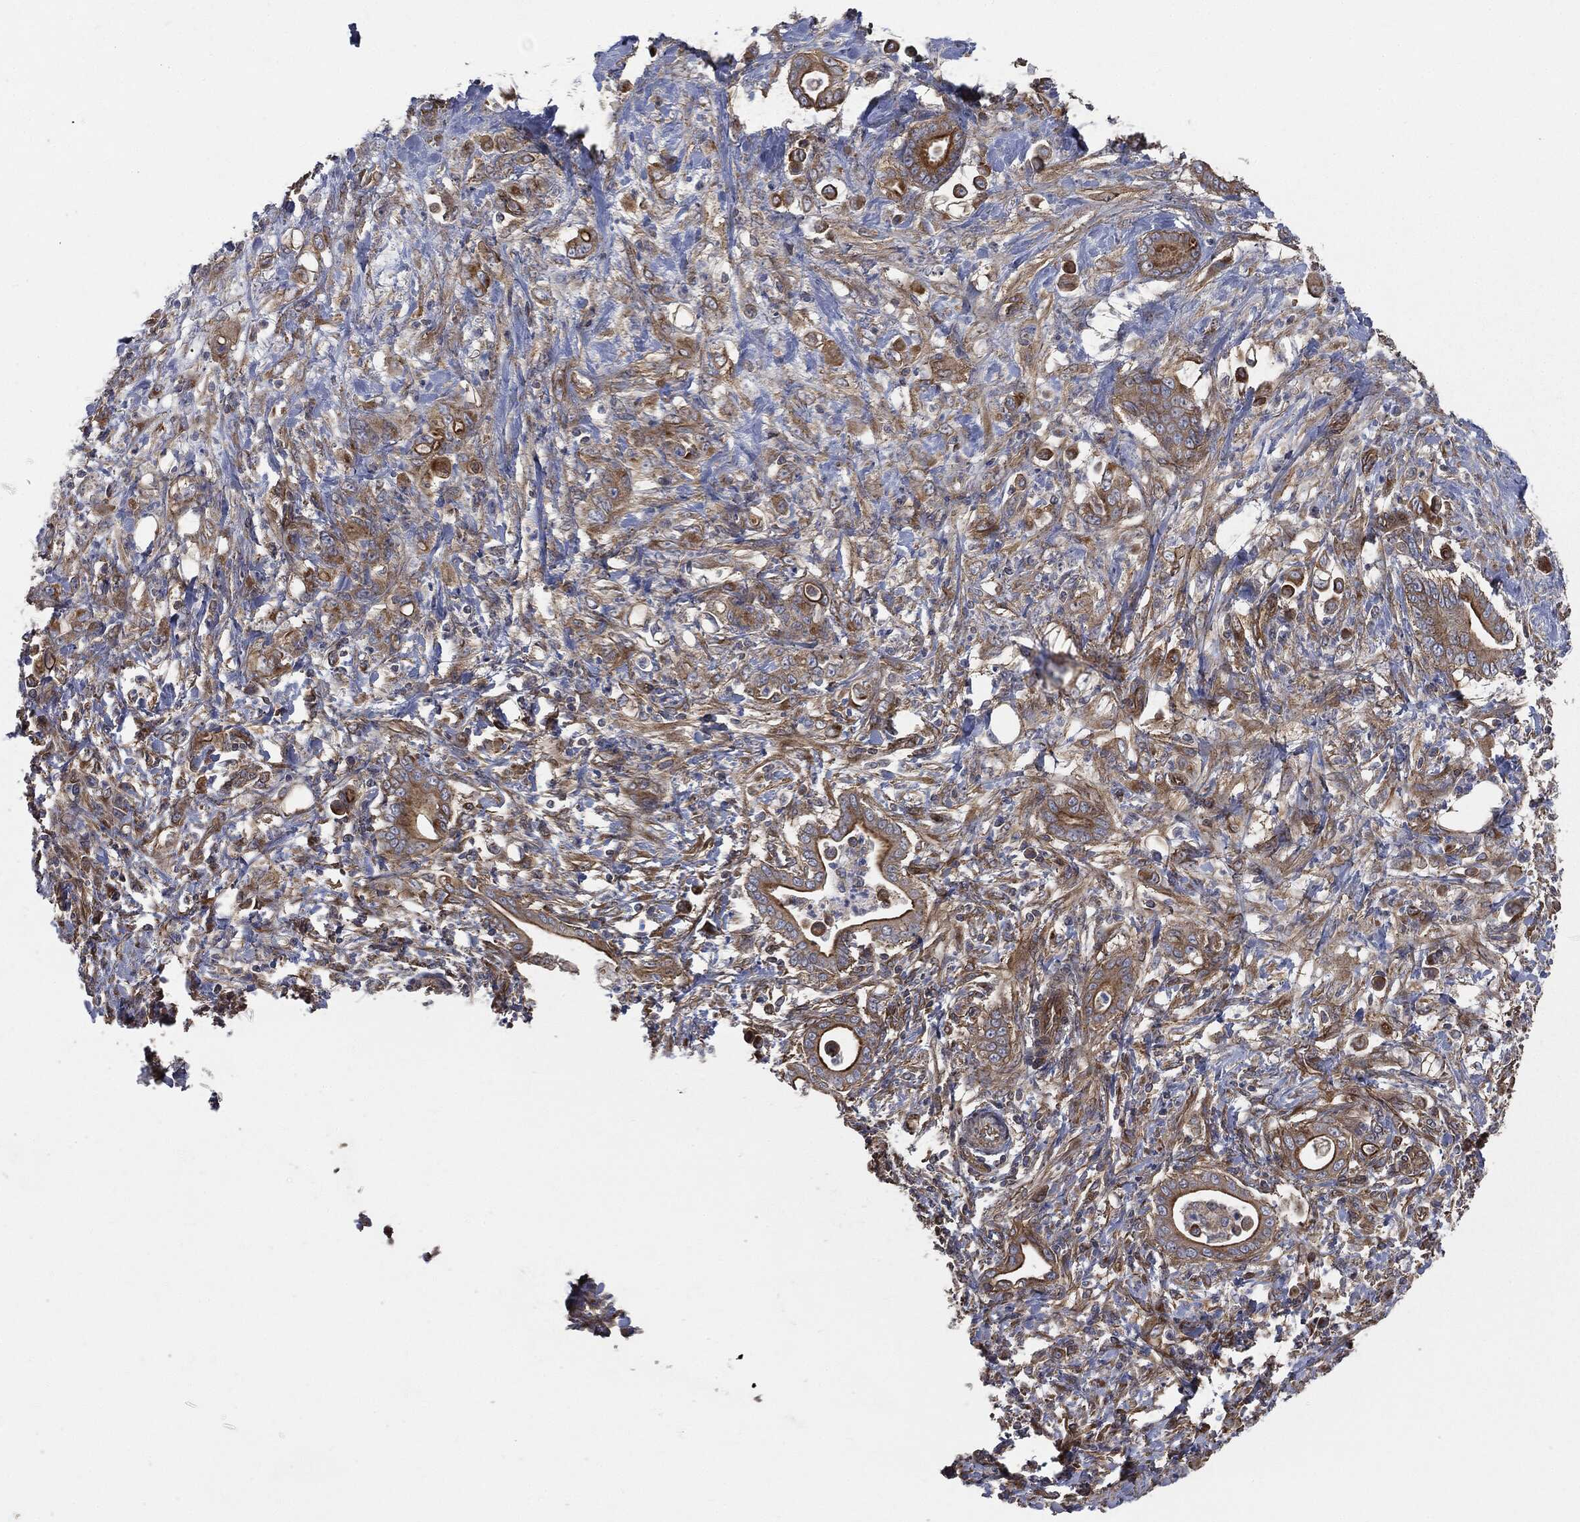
{"staining": {"intensity": "strong", "quantity": ">75%", "location": "cytoplasmic/membranous"}, "tissue": "stomach cancer", "cell_type": "Tumor cells", "image_type": "cancer", "snomed": [{"axis": "morphology", "description": "Adenocarcinoma, NOS"}, {"axis": "topography", "description": "Stomach"}], "caption": "A high-resolution histopathology image shows immunohistochemistry (IHC) staining of stomach cancer (adenocarcinoma), which demonstrates strong cytoplasmic/membranous expression in about >75% of tumor cells.", "gene": "EPS15L1", "patient": {"sex": "female", "age": 79}}